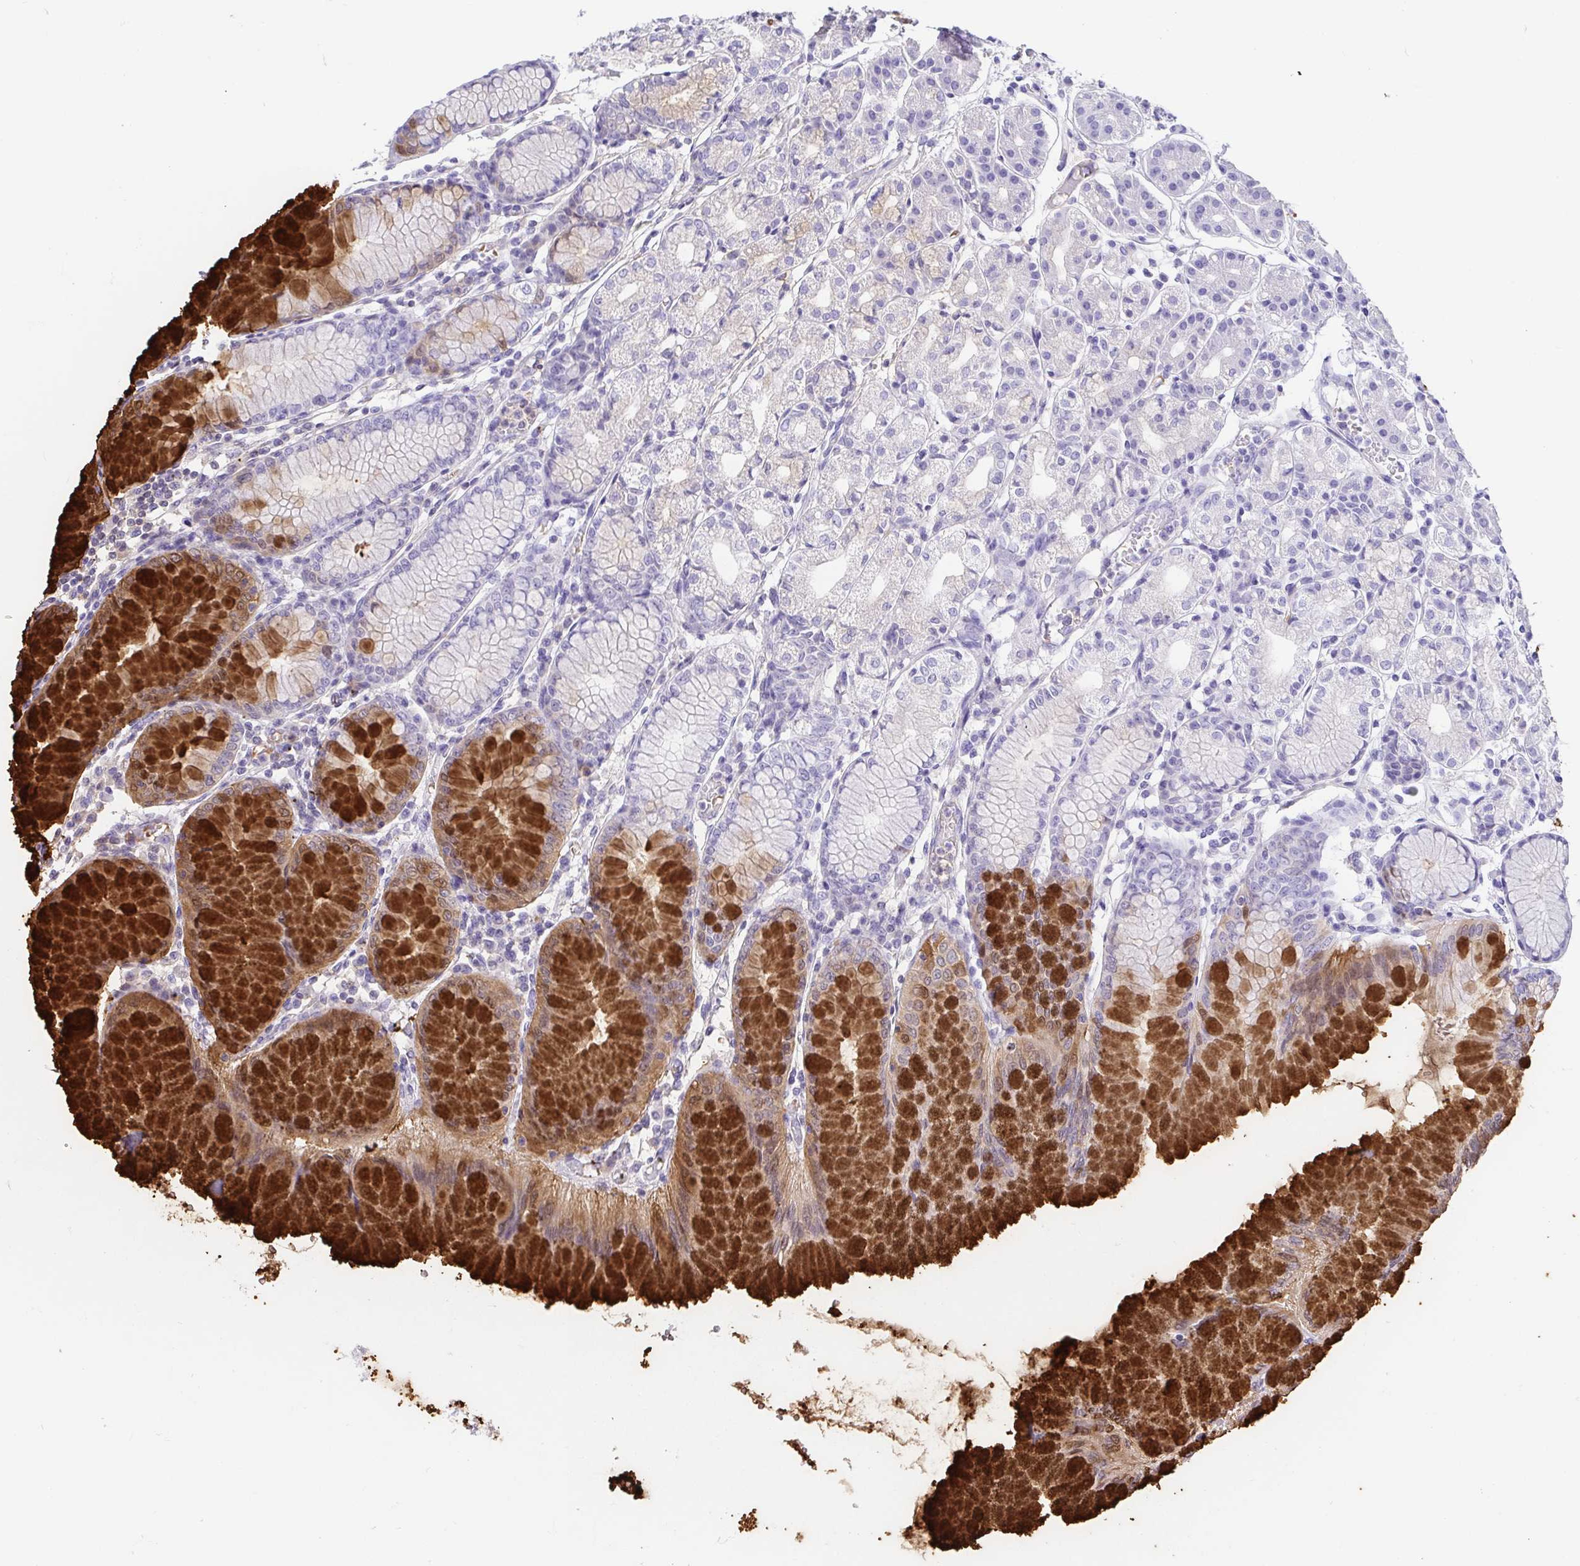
{"staining": {"intensity": "strong", "quantity": "25%-75%", "location": "cytoplasmic/membranous"}, "tissue": "stomach", "cell_type": "Glandular cells", "image_type": "normal", "snomed": [{"axis": "morphology", "description": "Normal tissue, NOS"}, {"axis": "topography", "description": "Stomach"}], "caption": "Immunohistochemistry (IHC) of unremarkable human stomach reveals high levels of strong cytoplasmic/membranous positivity in about 25%-75% of glandular cells. (DAB (3,3'-diaminobenzidine) = brown stain, brightfield microscopy at high magnification).", "gene": "GKN1", "patient": {"sex": "female", "age": 57}}